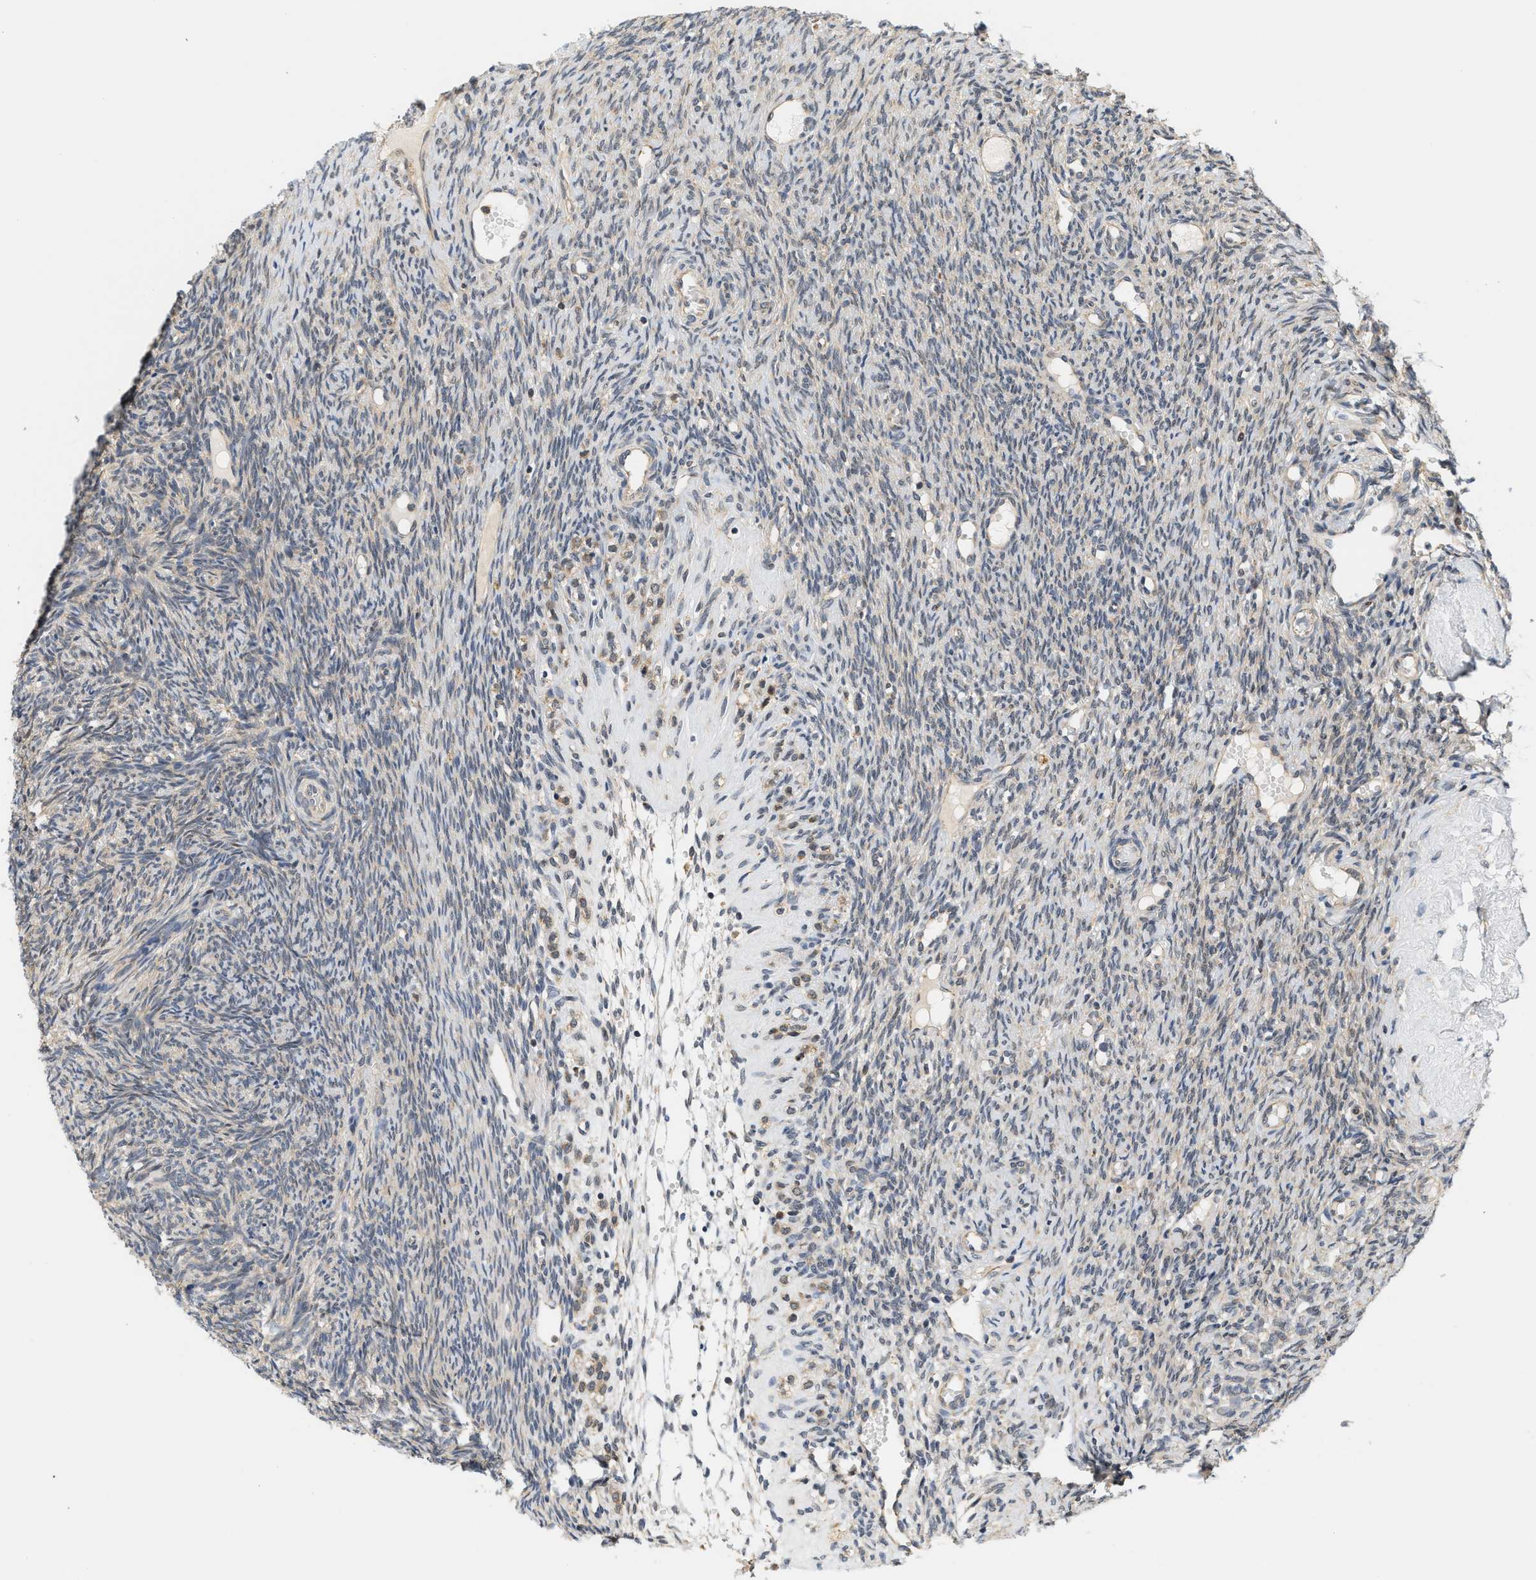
{"staining": {"intensity": "weak", "quantity": "<25%", "location": "cytoplasmic/membranous"}, "tissue": "ovary", "cell_type": "Ovarian stroma cells", "image_type": "normal", "snomed": [{"axis": "morphology", "description": "Normal tissue, NOS"}, {"axis": "topography", "description": "Ovary"}], "caption": "Image shows no significant protein expression in ovarian stroma cells of unremarkable ovary.", "gene": "GIGYF1", "patient": {"sex": "female", "age": 41}}